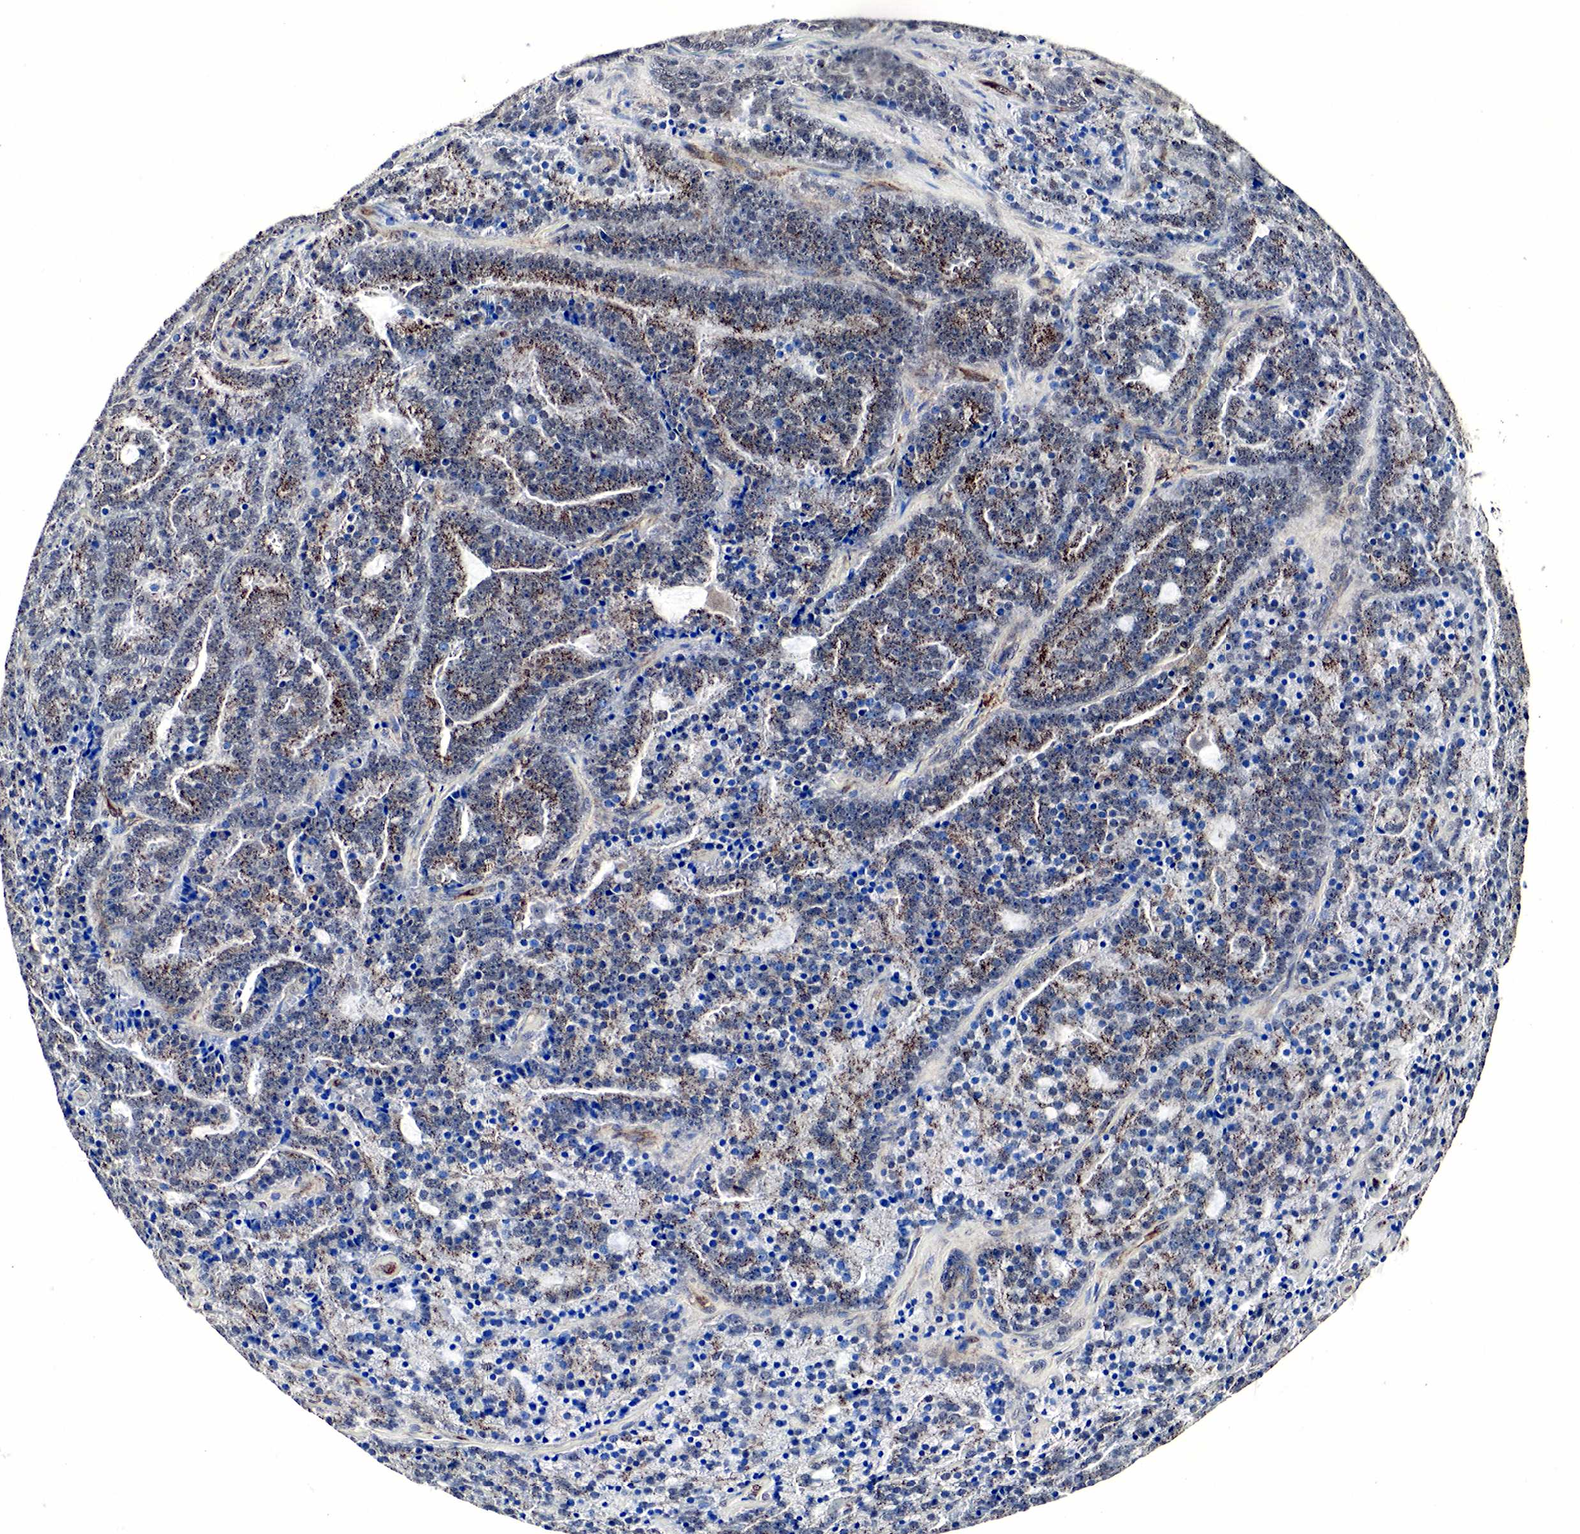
{"staining": {"intensity": "moderate", "quantity": ">75%", "location": "cytoplasmic/membranous"}, "tissue": "prostate cancer", "cell_type": "Tumor cells", "image_type": "cancer", "snomed": [{"axis": "morphology", "description": "Adenocarcinoma, Medium grade"}, {"axis": "topography", "description": "Prostate"}], "caption": "IHC of prostate cancer demonstrates medium levels of moderate cytoplasmic/membranous staining in about >75% of tumor cells. (IHC, brightfield microscopy, high magnification).", "gene": "SPIN1", "patient": {"sex": "male", "age": 65}}